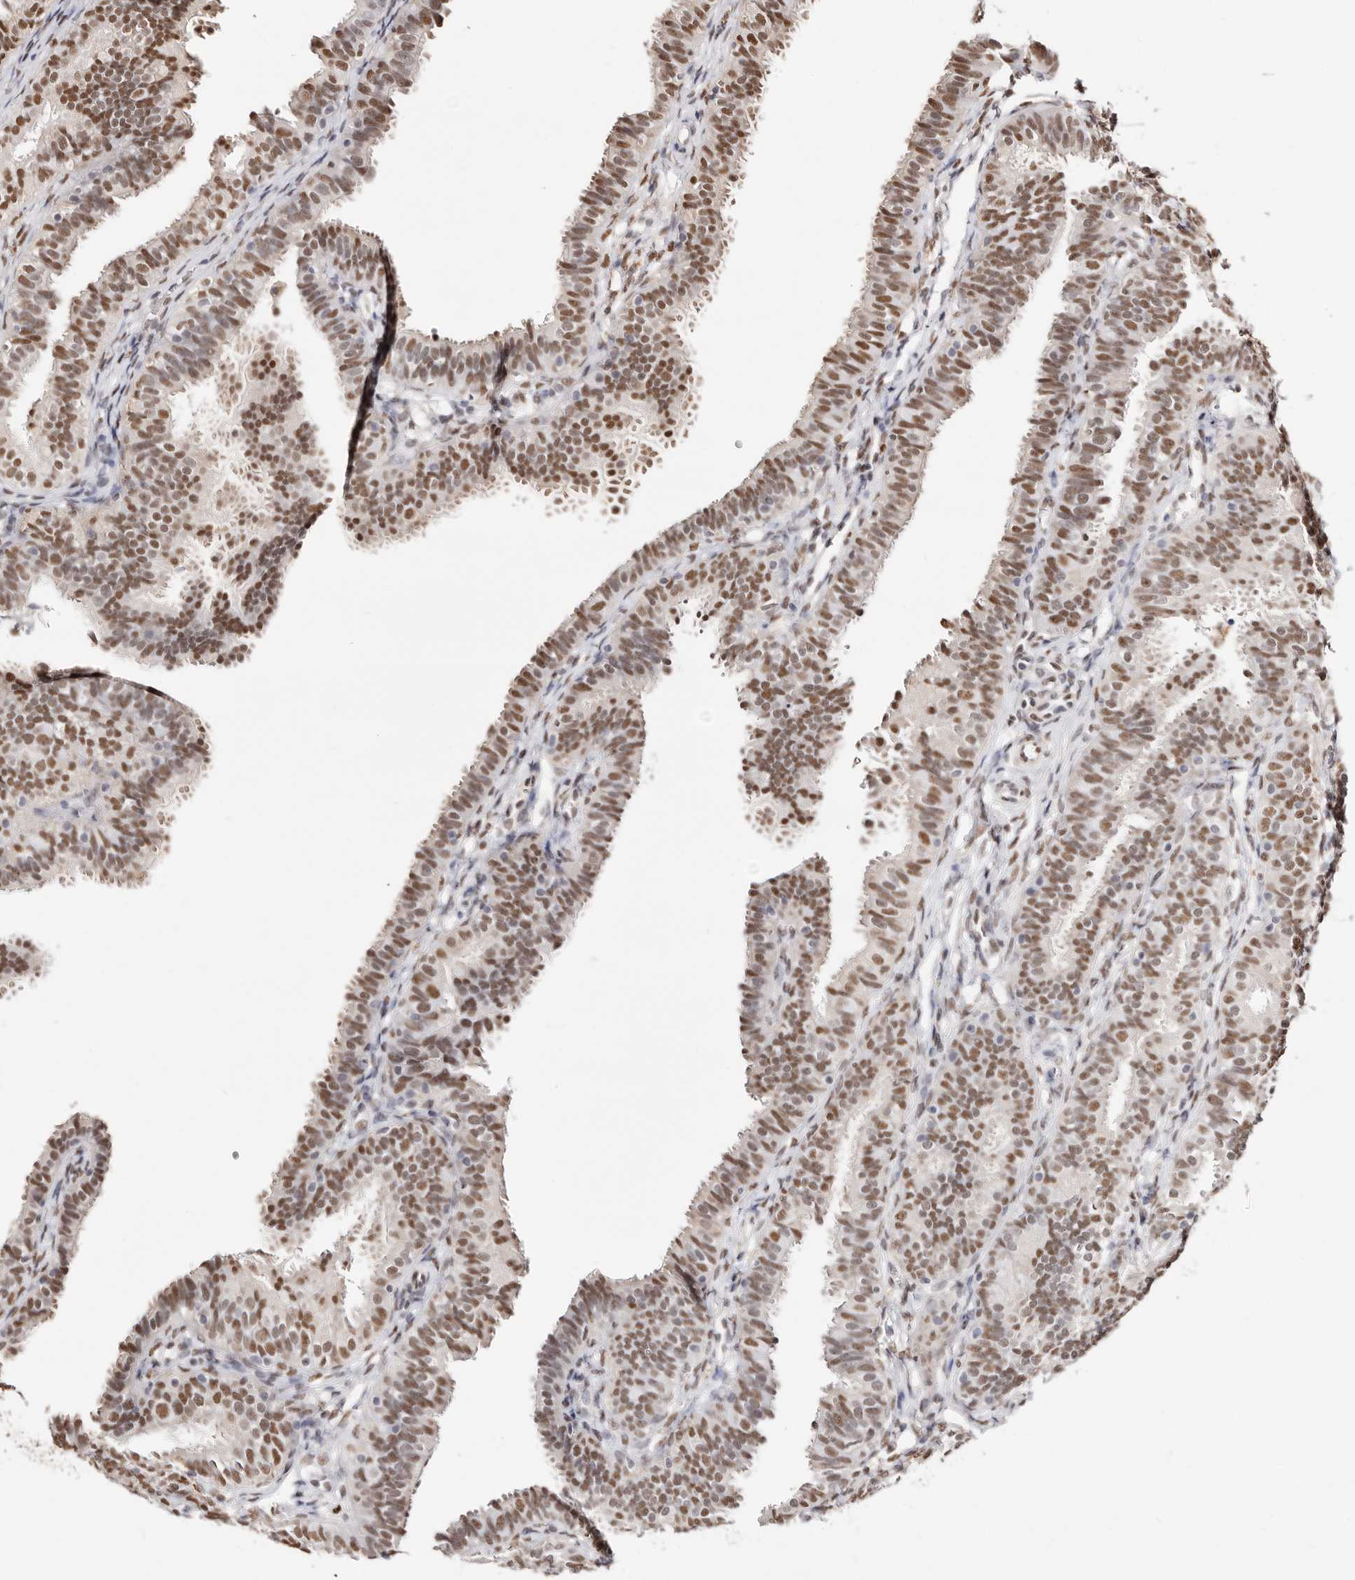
{"staining": {"intensity": "moderate", "quantity": ">75%", "location": "nuclear"}, "tissue": "fallopian tube", "cell_type": "Glandular cells", "image_type": "normal", "snomed": [{"axis": "morphology", "description": "Normal tissue, NOS"}, {"axis": "topography", "description": "Fallopian tube"}], "caption": "IHC photomicrograph of benign fallopian tube: human fallopian tube stained using immunohistochemistry (IHC) exhibits medium levels of moderate protein expression localized specifically in the nuclear of glandular cells, appearing as a nuclear brown color.", "gene": "TKT", "patient": {"sex": "female", "age": 35}}